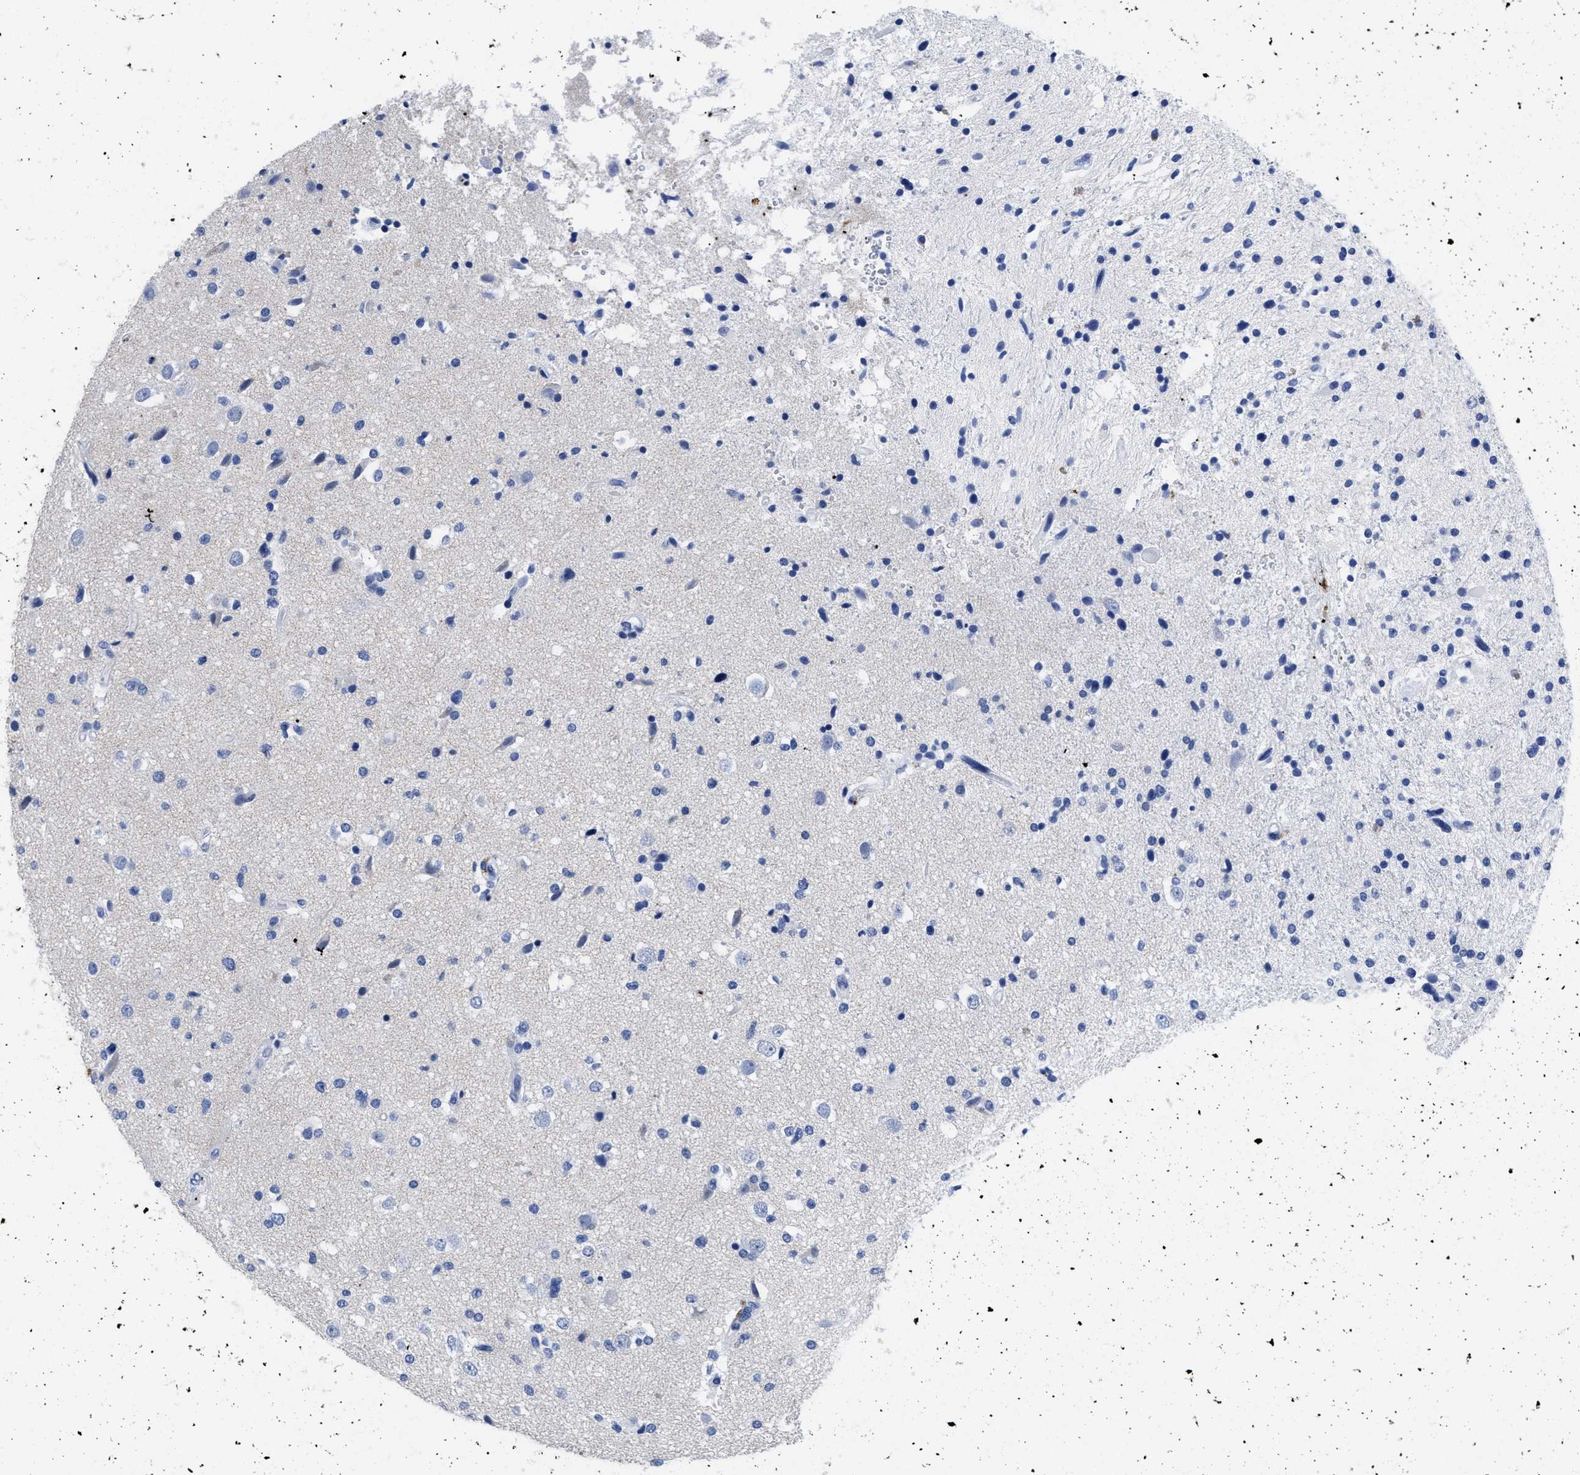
{"staining": {"intensity": "negative", "quantity": "none", "location": "none"}, "tissue": "glioma", "cell_type": "Tumor cells", "image_type": "cancer", "snomed": [{"axis": "morphology", "description": "Glioma, malignant, High grade"}, {"axis": "topography", "description": "Brain"}], "caption": "DAB immunohistochemical staining of glioma exhibits no significant expression in tumor cells.", "gene": "TREML1", "patient": {"sex": "male", "age": 33}}